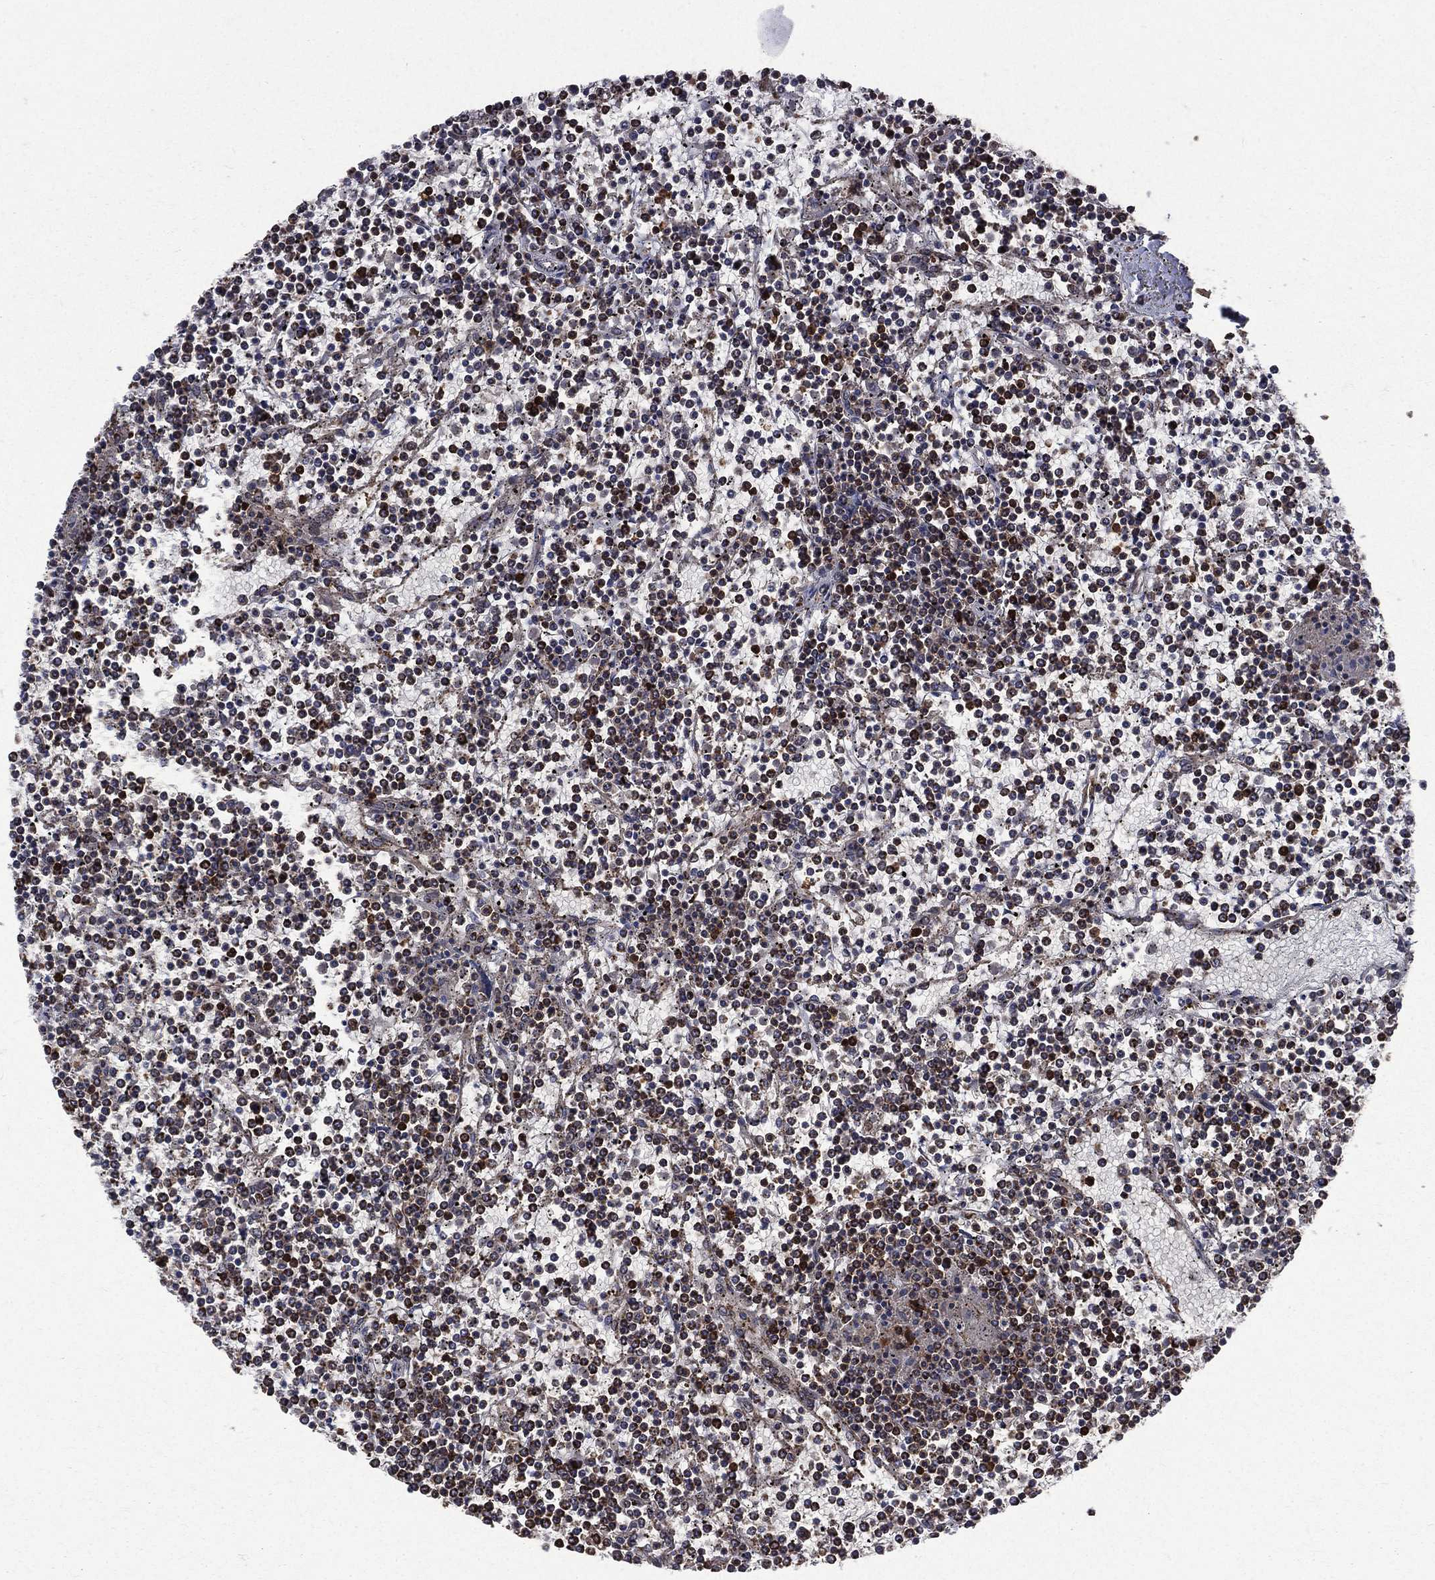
{"staining": {"intensity": "strong", "quantity": ">75%", "location": "cytoplasmic/membranous"}, "tissue": "lymphoma", "cell_type": "Tumor cells", "image_type": "cancer", "snomed": [{"axis": "morphology", "description": "Malignant lymphoma, non-Hodgkin's type, Low grade"}, {"axis": "topography", "description": "Spleen"}], "caption": "Immunohistochemical staining of human low-grade malignant lymphoma, non-Hodgkin's type displays strong cytoplasmic/membranous protein staining in about >75% of tumor cells. (DAB (3,3'-diaminobenzidine) IHC, brown staining for protein, blue staining for nuclei).", "gene": "GOT2", "patient": {"sex": "female", "age": 19}}